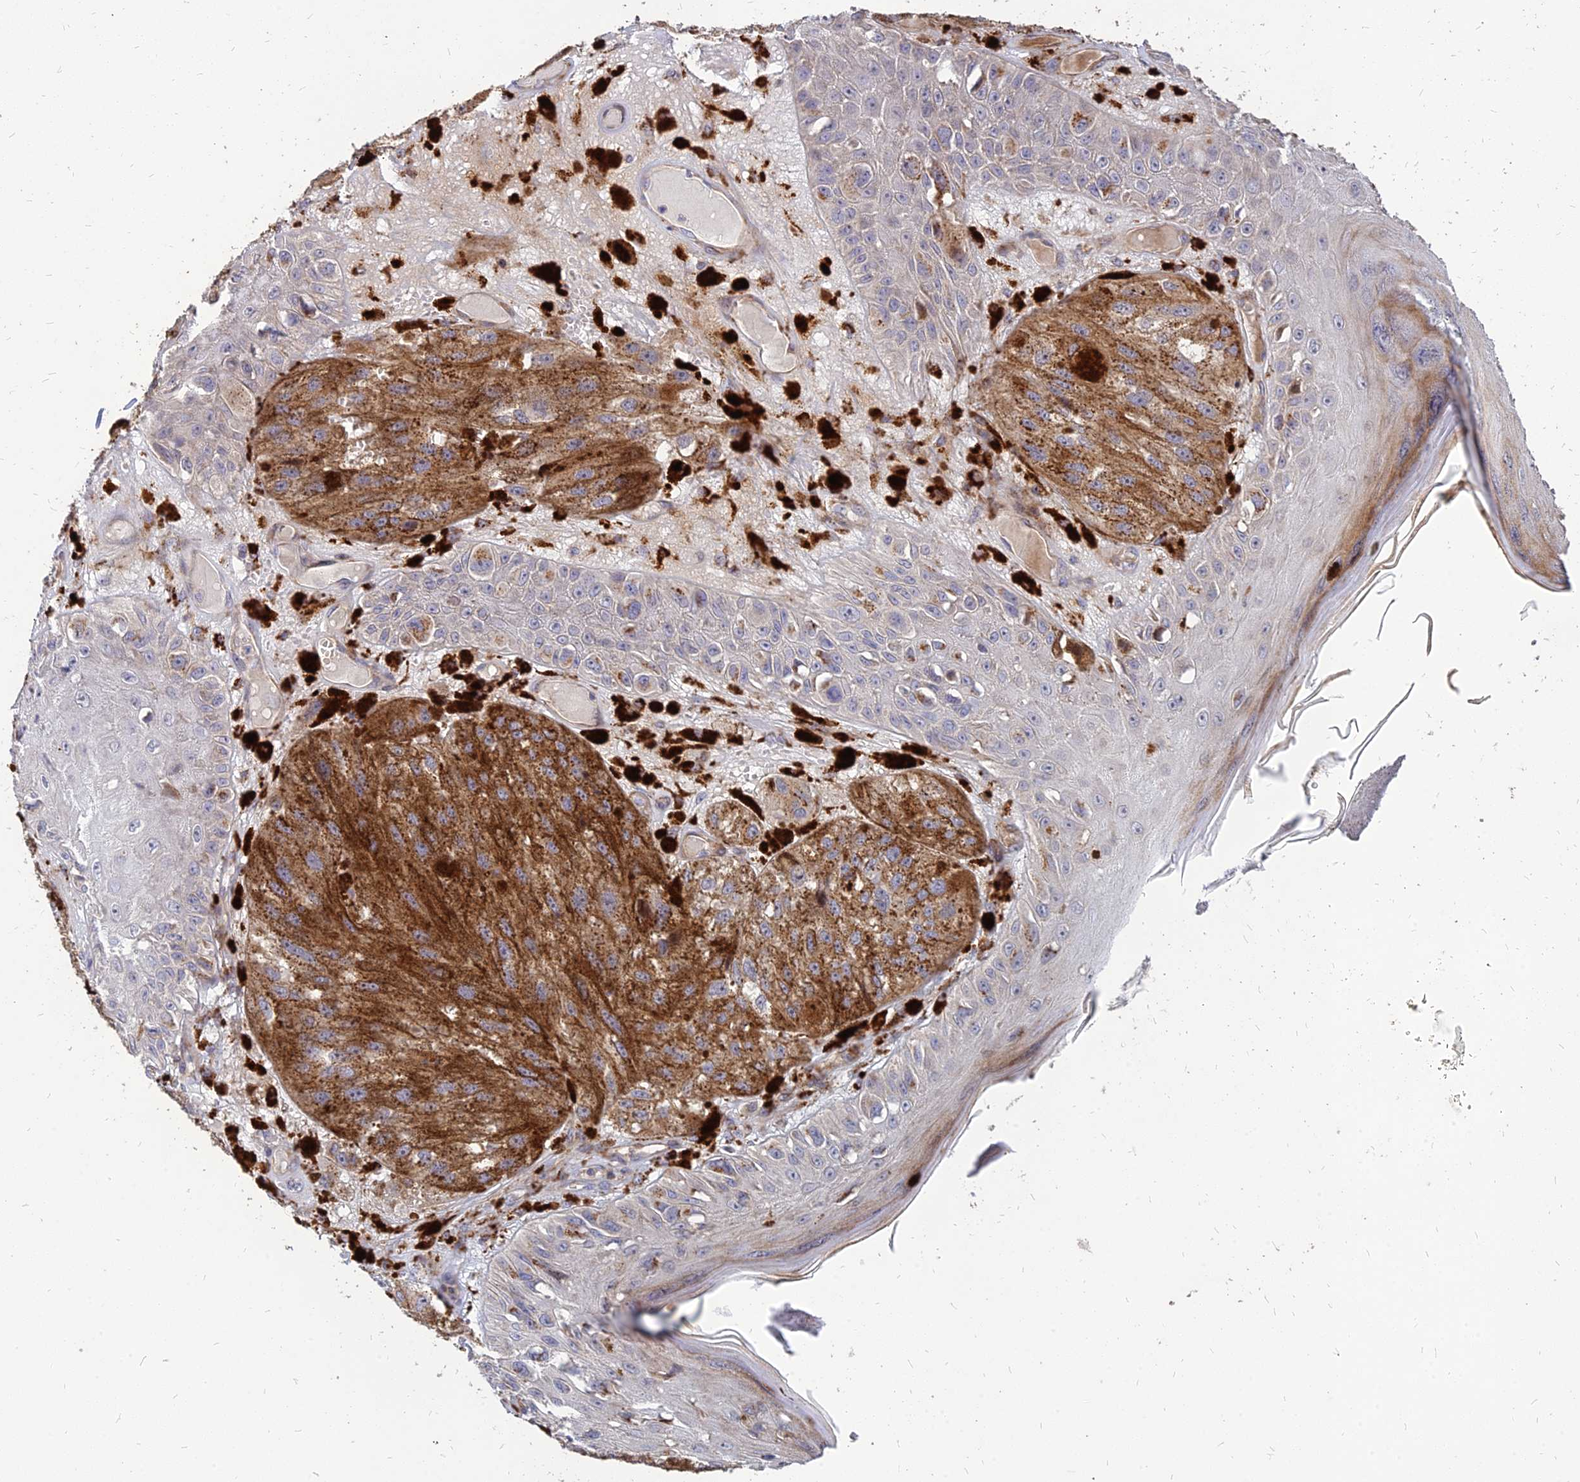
{"staining": {"intensity": "moderate", "quantity": ">75%", "location": "cytoplasmic/membranous"}, "tissue": "melanoma", "cell_type": "Tumor cells", "image_type": "cancer", "snomed": [{"axis": "morphology", "description": "Malignant melanoma, NOS"}, {"axis": "topography", "description": "Skin"}], "caption": "Protein staining of melanoma tissue demonstrates moderate cytoplasmic/membranous positivity in approximately >75% of tumor cells.", "gene": "ST3GAL6", "patient": {"sex": "male", "age": 88}}